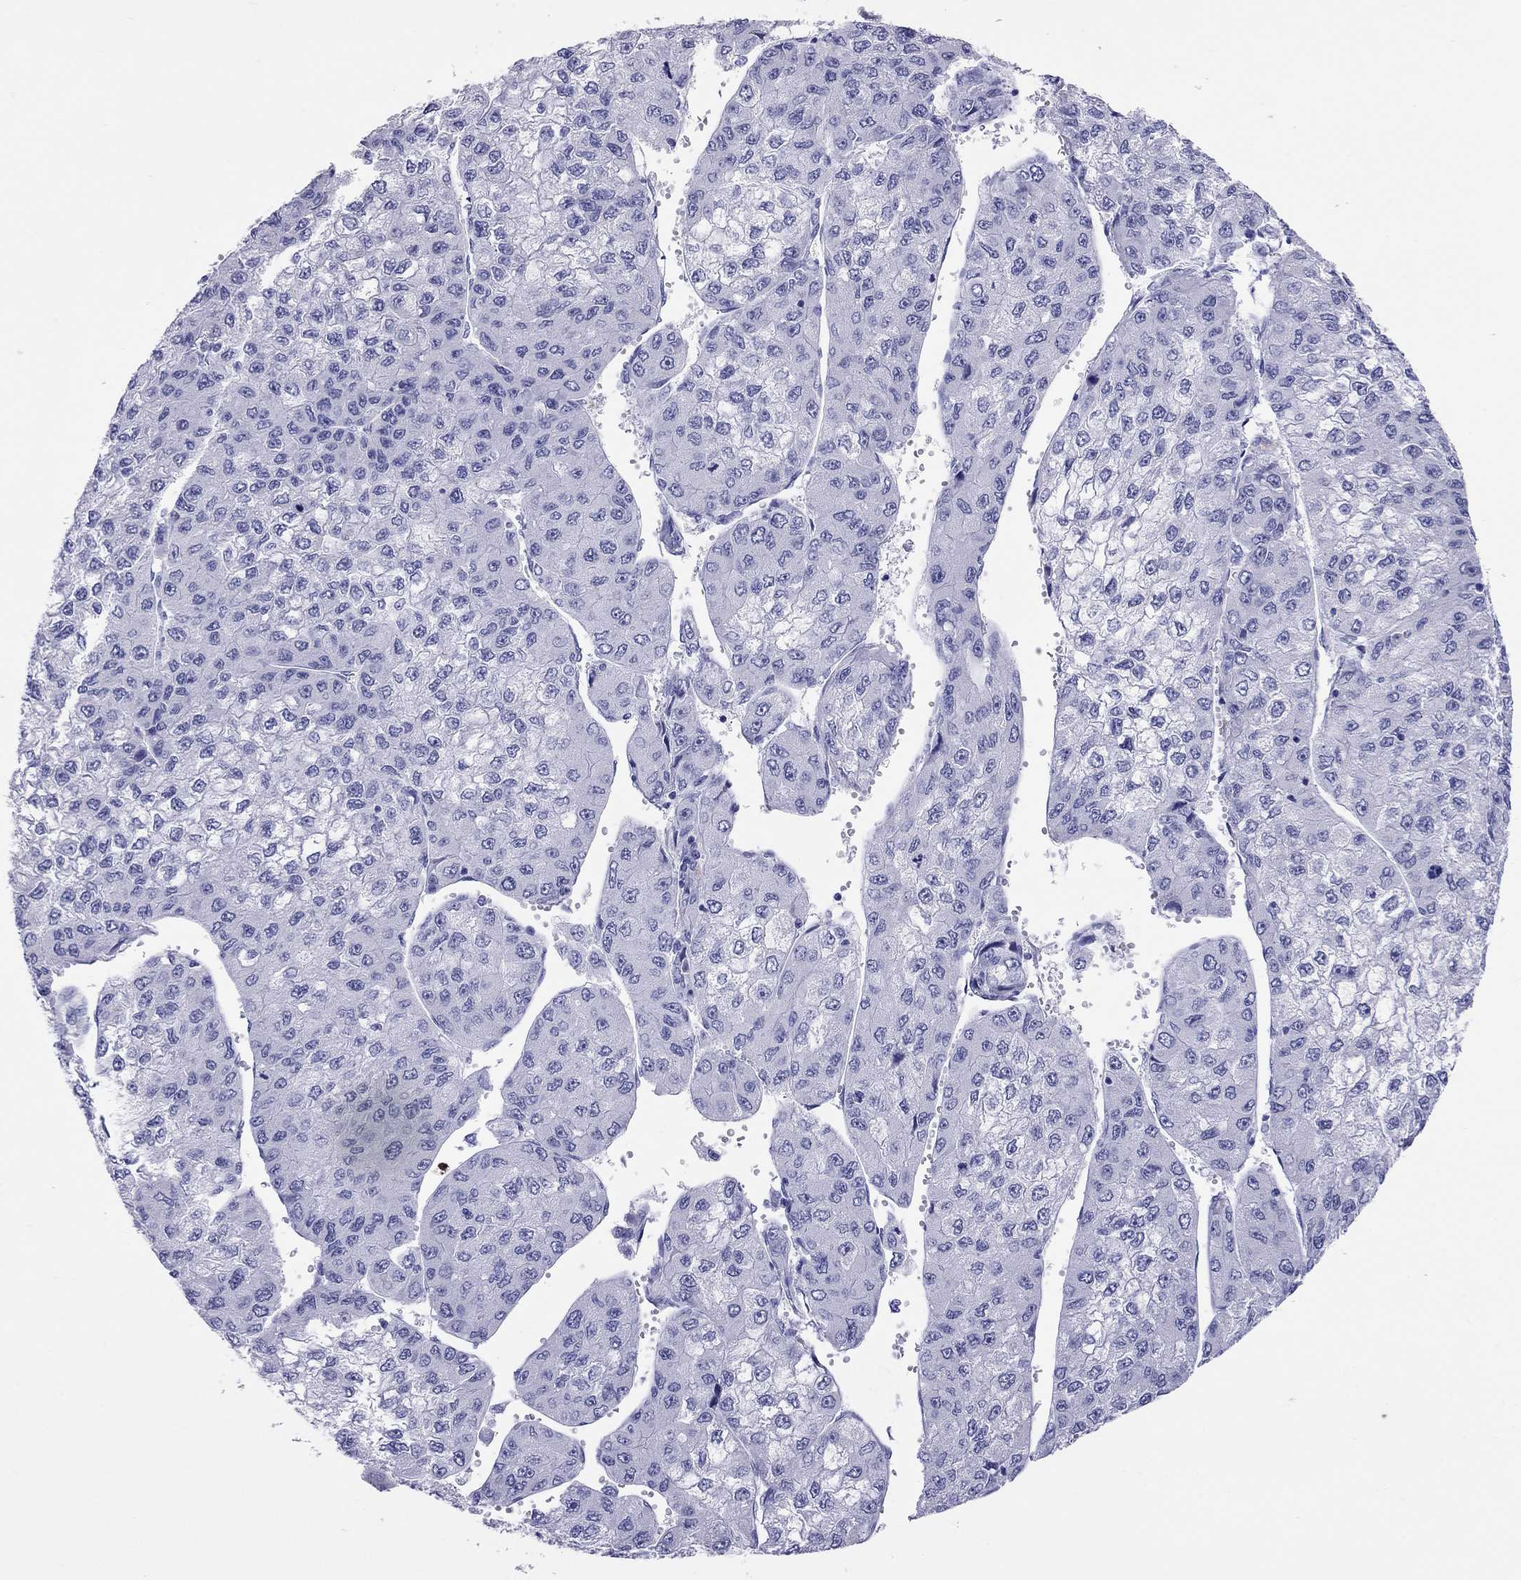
{"staining": {"intensity": "negative", "quantity": "none", "location": "none"}, "tissue": "liver cancer", "cell_type": "Tumor cells", "image_type": "cancer", "snomed": [{"axis": "morphology", "description": "Carcinoma, Hepatocellular, NOS"}, {"axis": "topography", "description": "Liver"}], "caption": "This is an immunohistochemistry (IHC) micrograph of human liver hepatocellular carcinoma. There is no positivity in tumor cells.", "gene": "SLAMF1", "patient": {"sex": "female", "age": 66}}